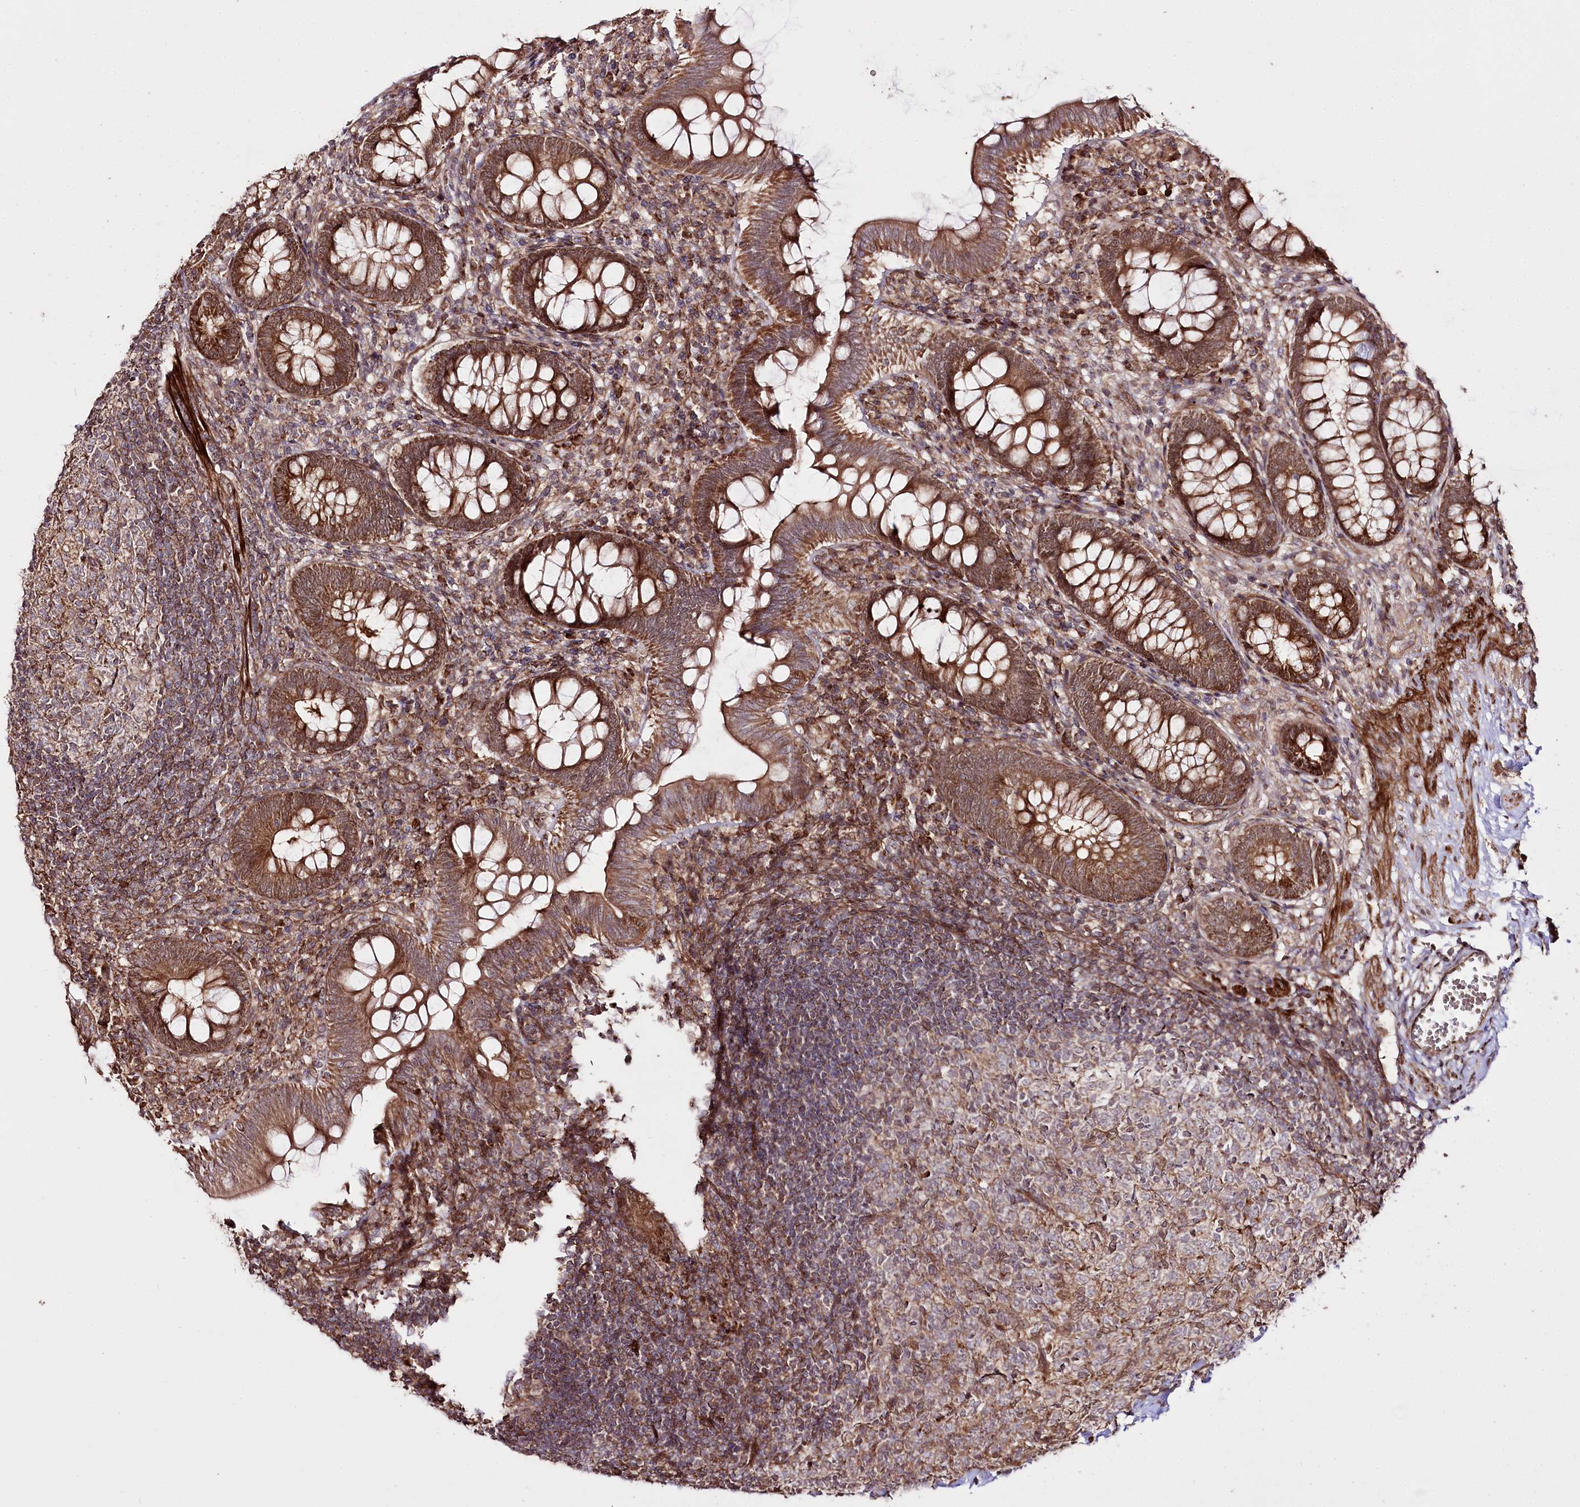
{"staining": {"intensity": "moderate", "quantity": ">75%", "location": "cytoplasmic/membranous"}, "tissue": "appendix", "cell_type": "Glandular cells", "image_type": "normal", "snomed": [{"axis": "morphology", "description": "Normal tissue, NOS"}, {"axis": "topography", "description": "Appendix"}], "caption": "About >75% of glandular cells in unremarkable human appendix display moderate cytoplasmic/membranous protein positivity as visualized by brown immunohistochemical staining.", "gene": "REXO2", "patient": {"sex": "male", "age": 14}}